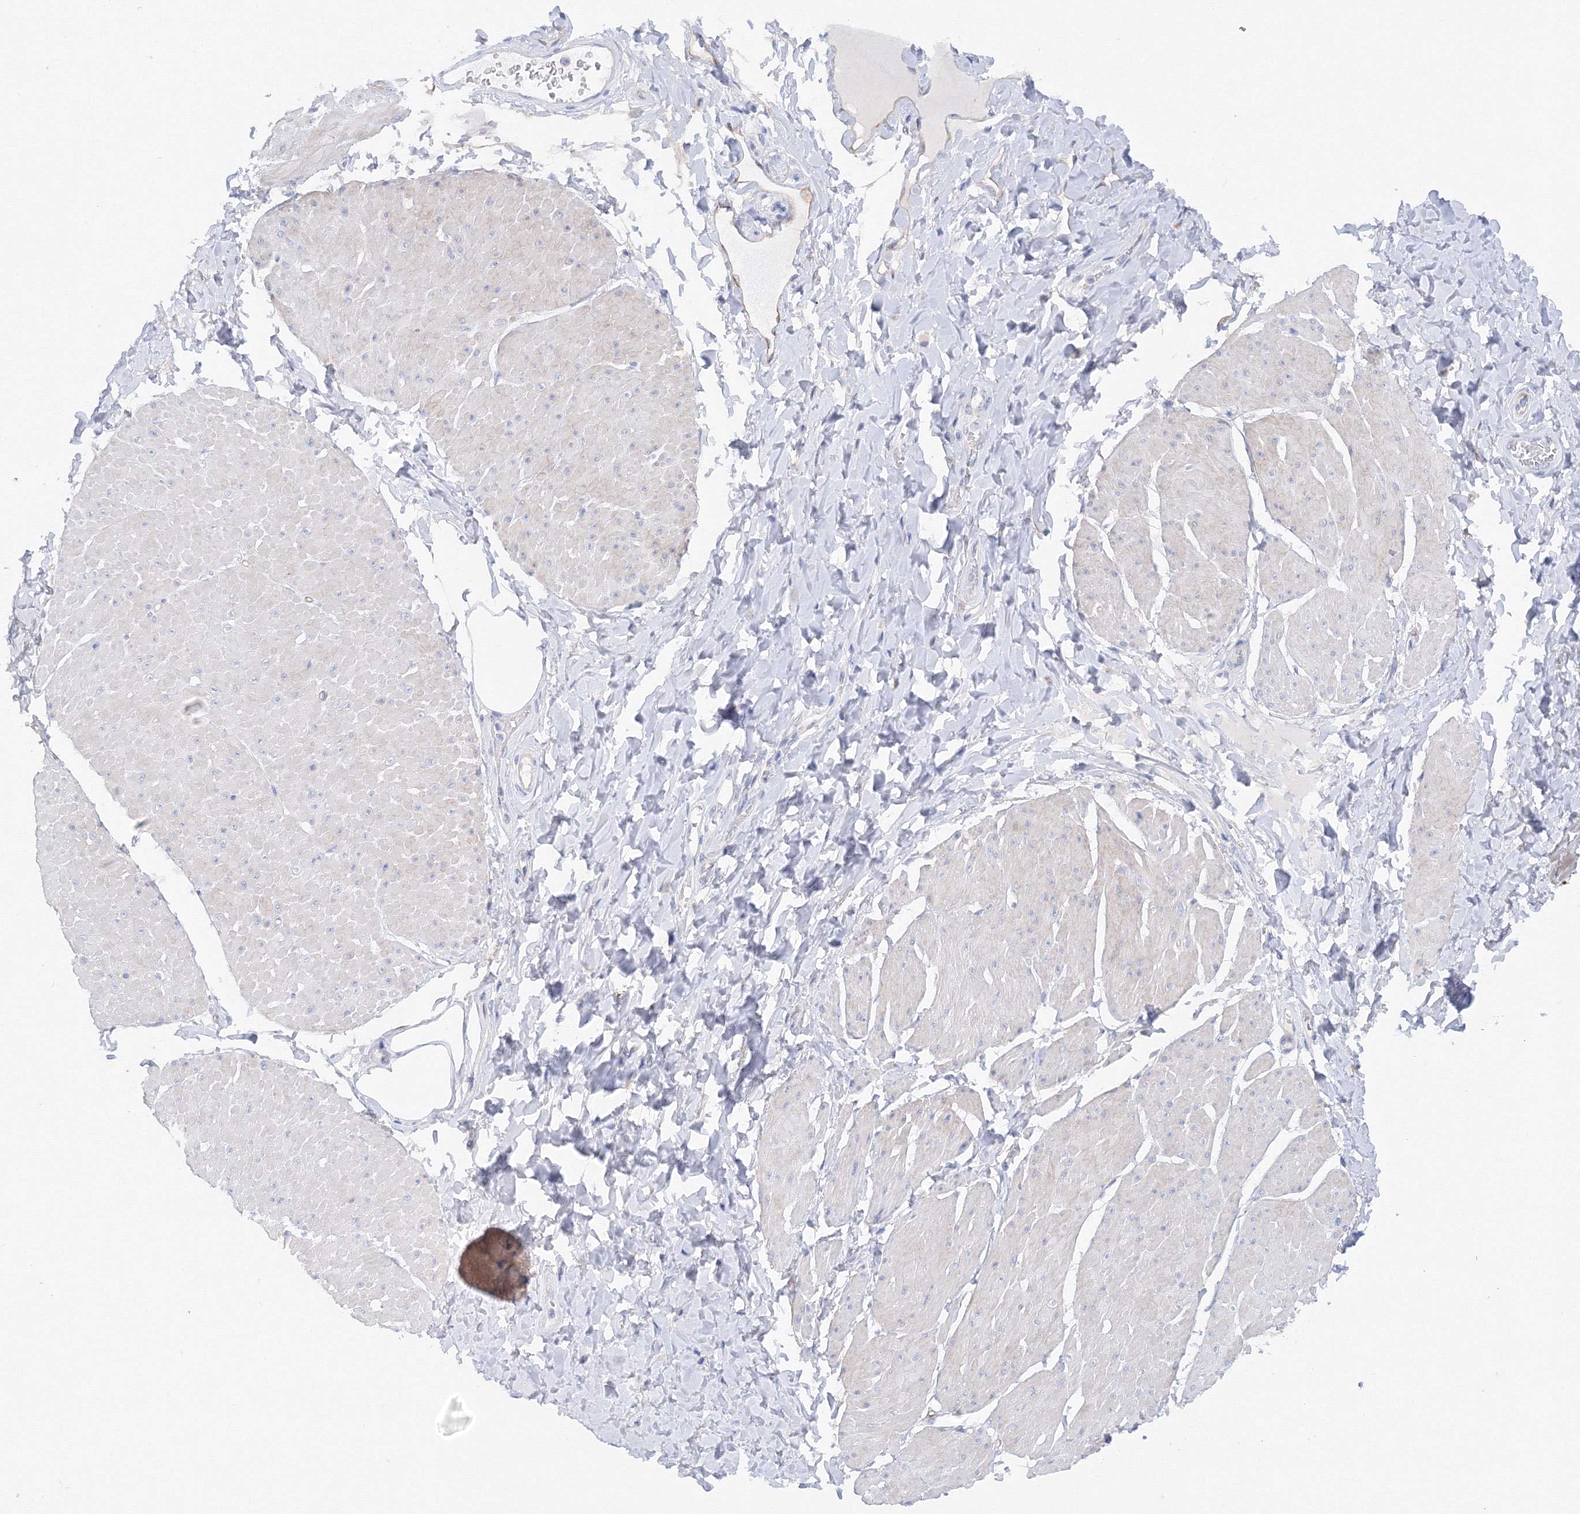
{"staining": {"intensity": "negative", "quantity": "none", "location": "none"}, "tissue": "smooth muscle", "cell_type": "Smooth muscle cells", "image_type": "normal", "snomed": [{"axis": "morphology", "description": "Urothelial carcinoma, High grade"}, {"axis": "topography", "description": "Urinary bladder"}], "caption": "Human smooth muscle stained for a protein using IHC displays no positivity in smooth muscle cells.", "gene": "TAMM41", "patient": {"sex": "male", "age": 46}}